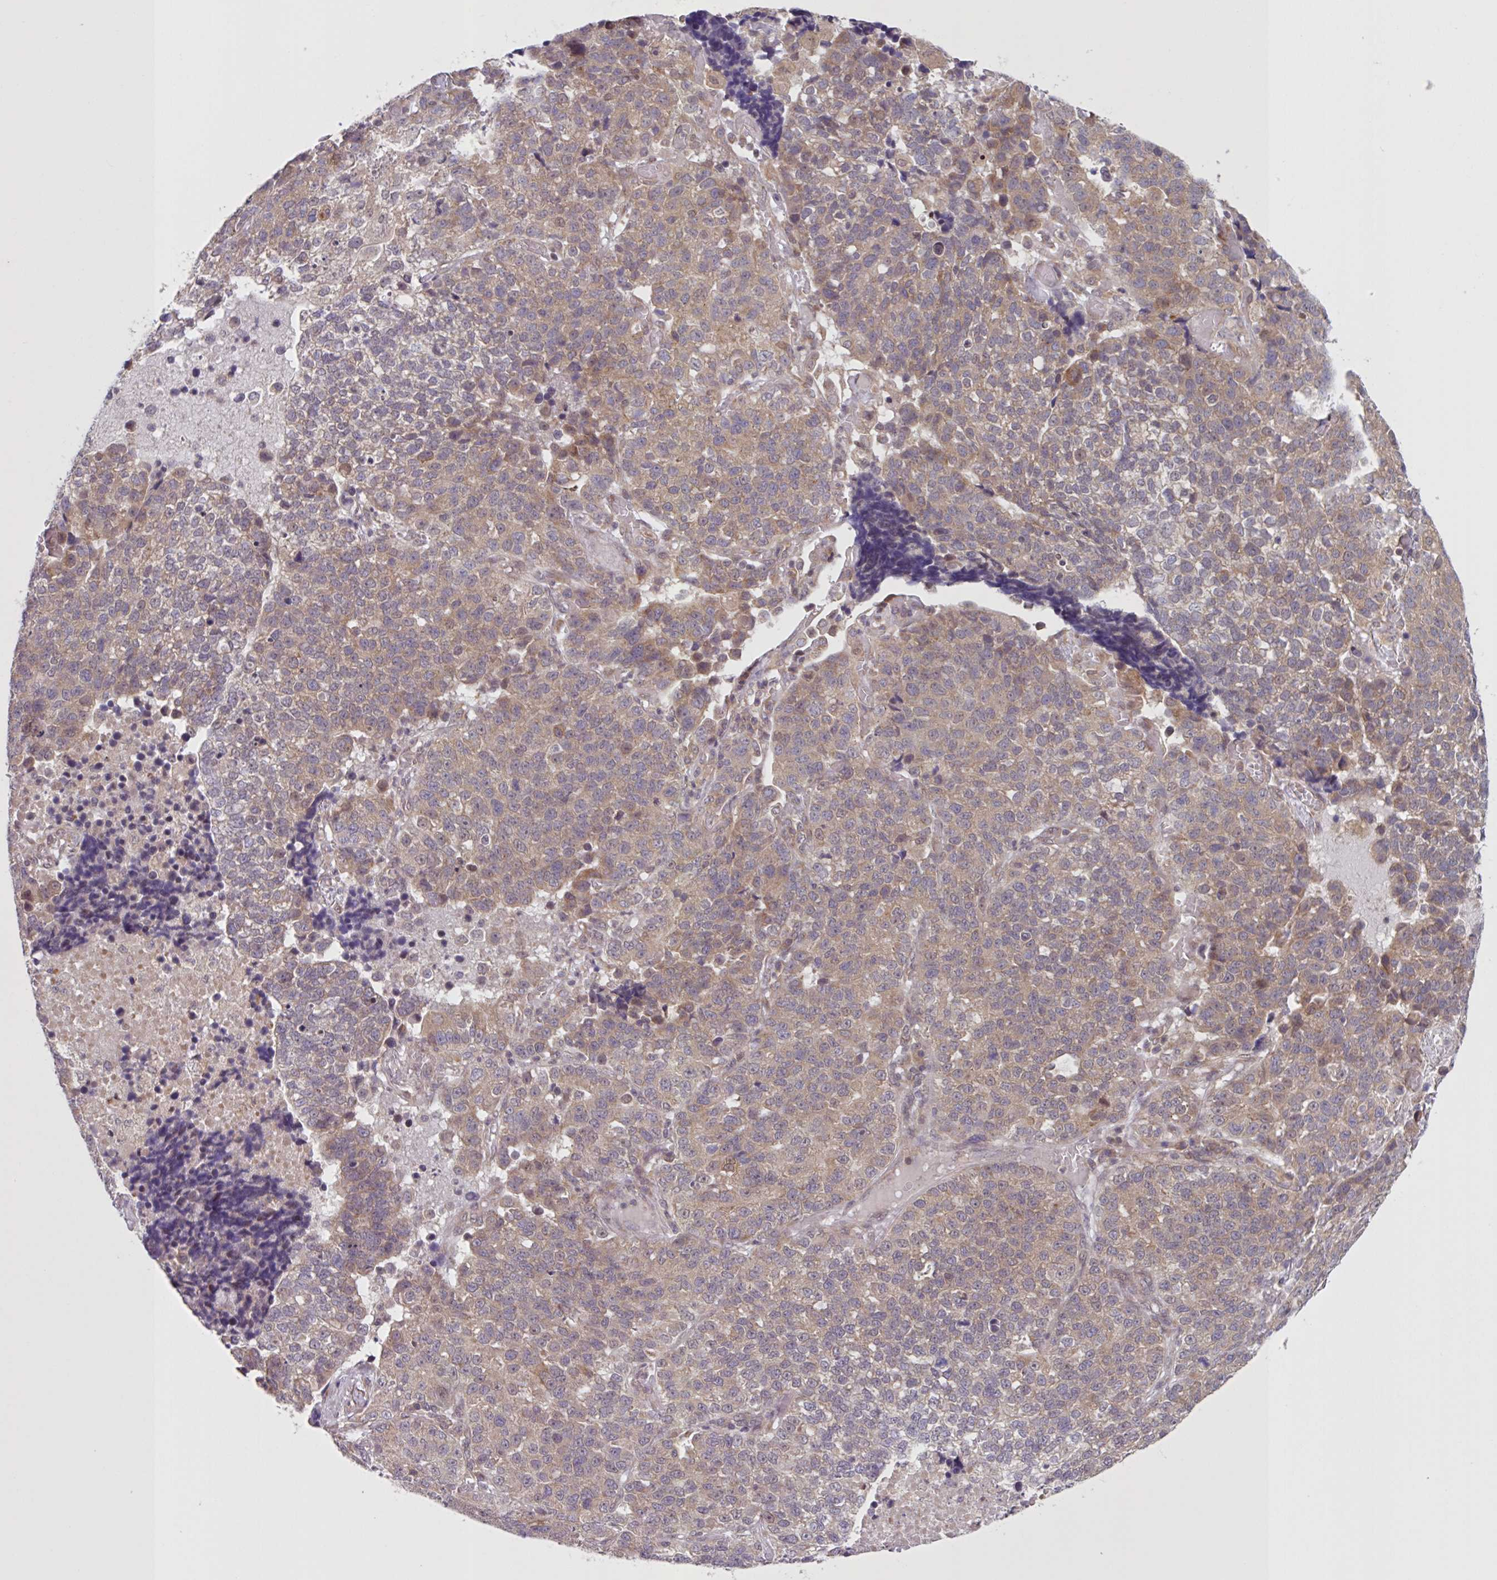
{"staining": {"intensity": "weak", "quantity": ">75%", "location": "cytoplasmic/membranous"}, "tissue": "lung cancer", "cell_type": "Tumor cells", "image_type": "cancer", "snomed": [{"axis": "morphology", "description": "Adenocarcinoma, NOS"}, {"axis": "topography", "description": "Lung"}], "caption": "A low amount of weak cytoplasmic/membranous staining is present in about >75% of tumor cells in adenocarcinoma (lung) tissue. (DAB (3,3'-diaminobenzidine) IHC, brown staining for protein, blue staining for nuclei).", "gene": "CAMLG", "patient": {"sex": "male", "age": 49}}